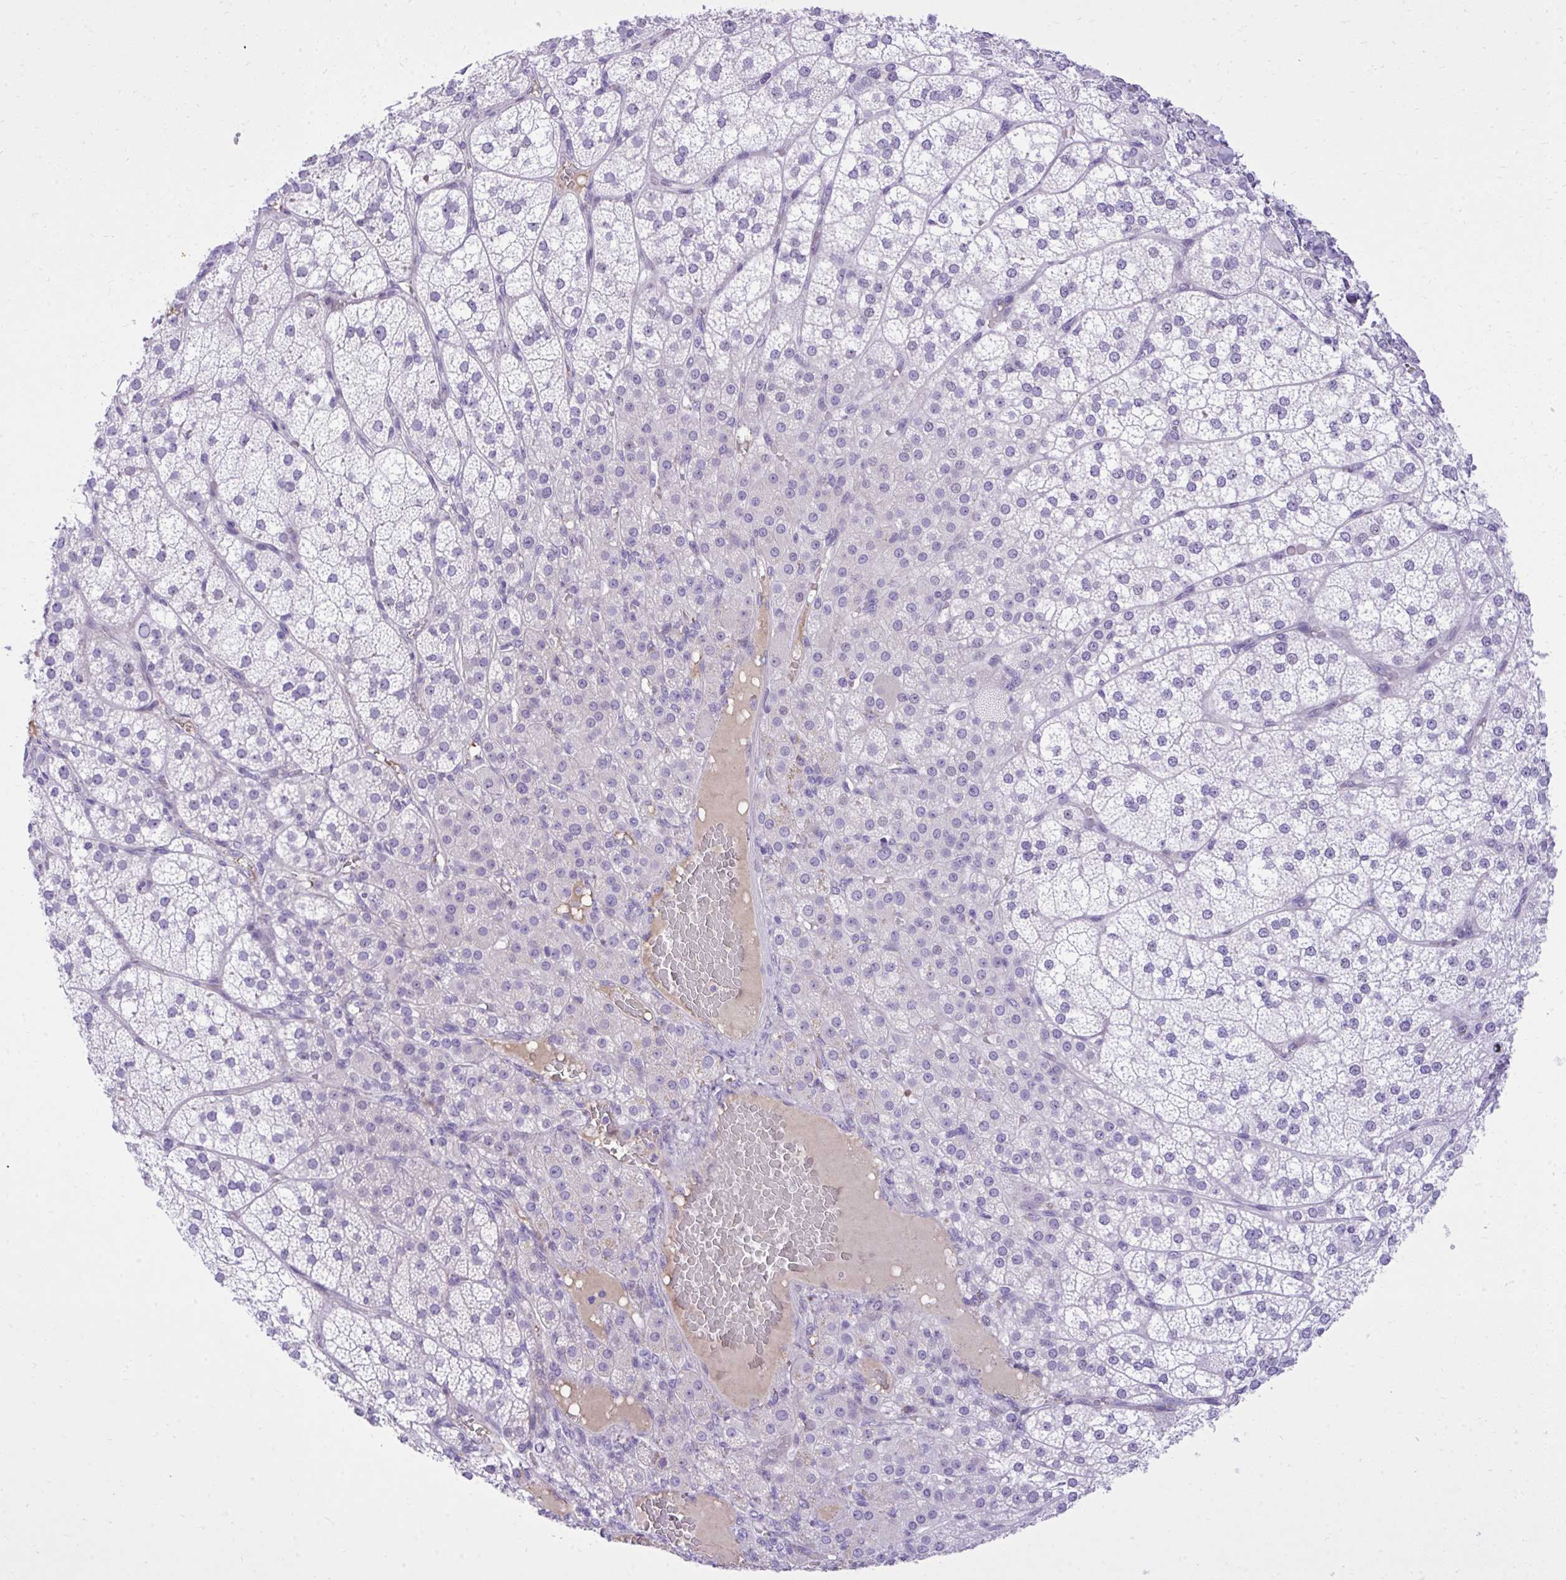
{"staining": {"intensity": "negative", "quantity": "none", "location": "none"}, "tissue": "adrenal gland", "cell_type": "Glandular cells", "image_type": "normal", "snomed": [{"axis": "morphology", "description": "Normal tissue, NOS"}, {"axis": "topography", "description": "Adrenal gland"}], "caption": "Adrenal gland was stained to show a protein in brown. There is no significant staining in glandular cells. Brightfield microscopy of immunohistochemistry stained with DAB (brown) and hematoxylin (blue), captured at high magnification.", "gene": "PITPNM3", "patient": {"sex": "female", "age": 60}}